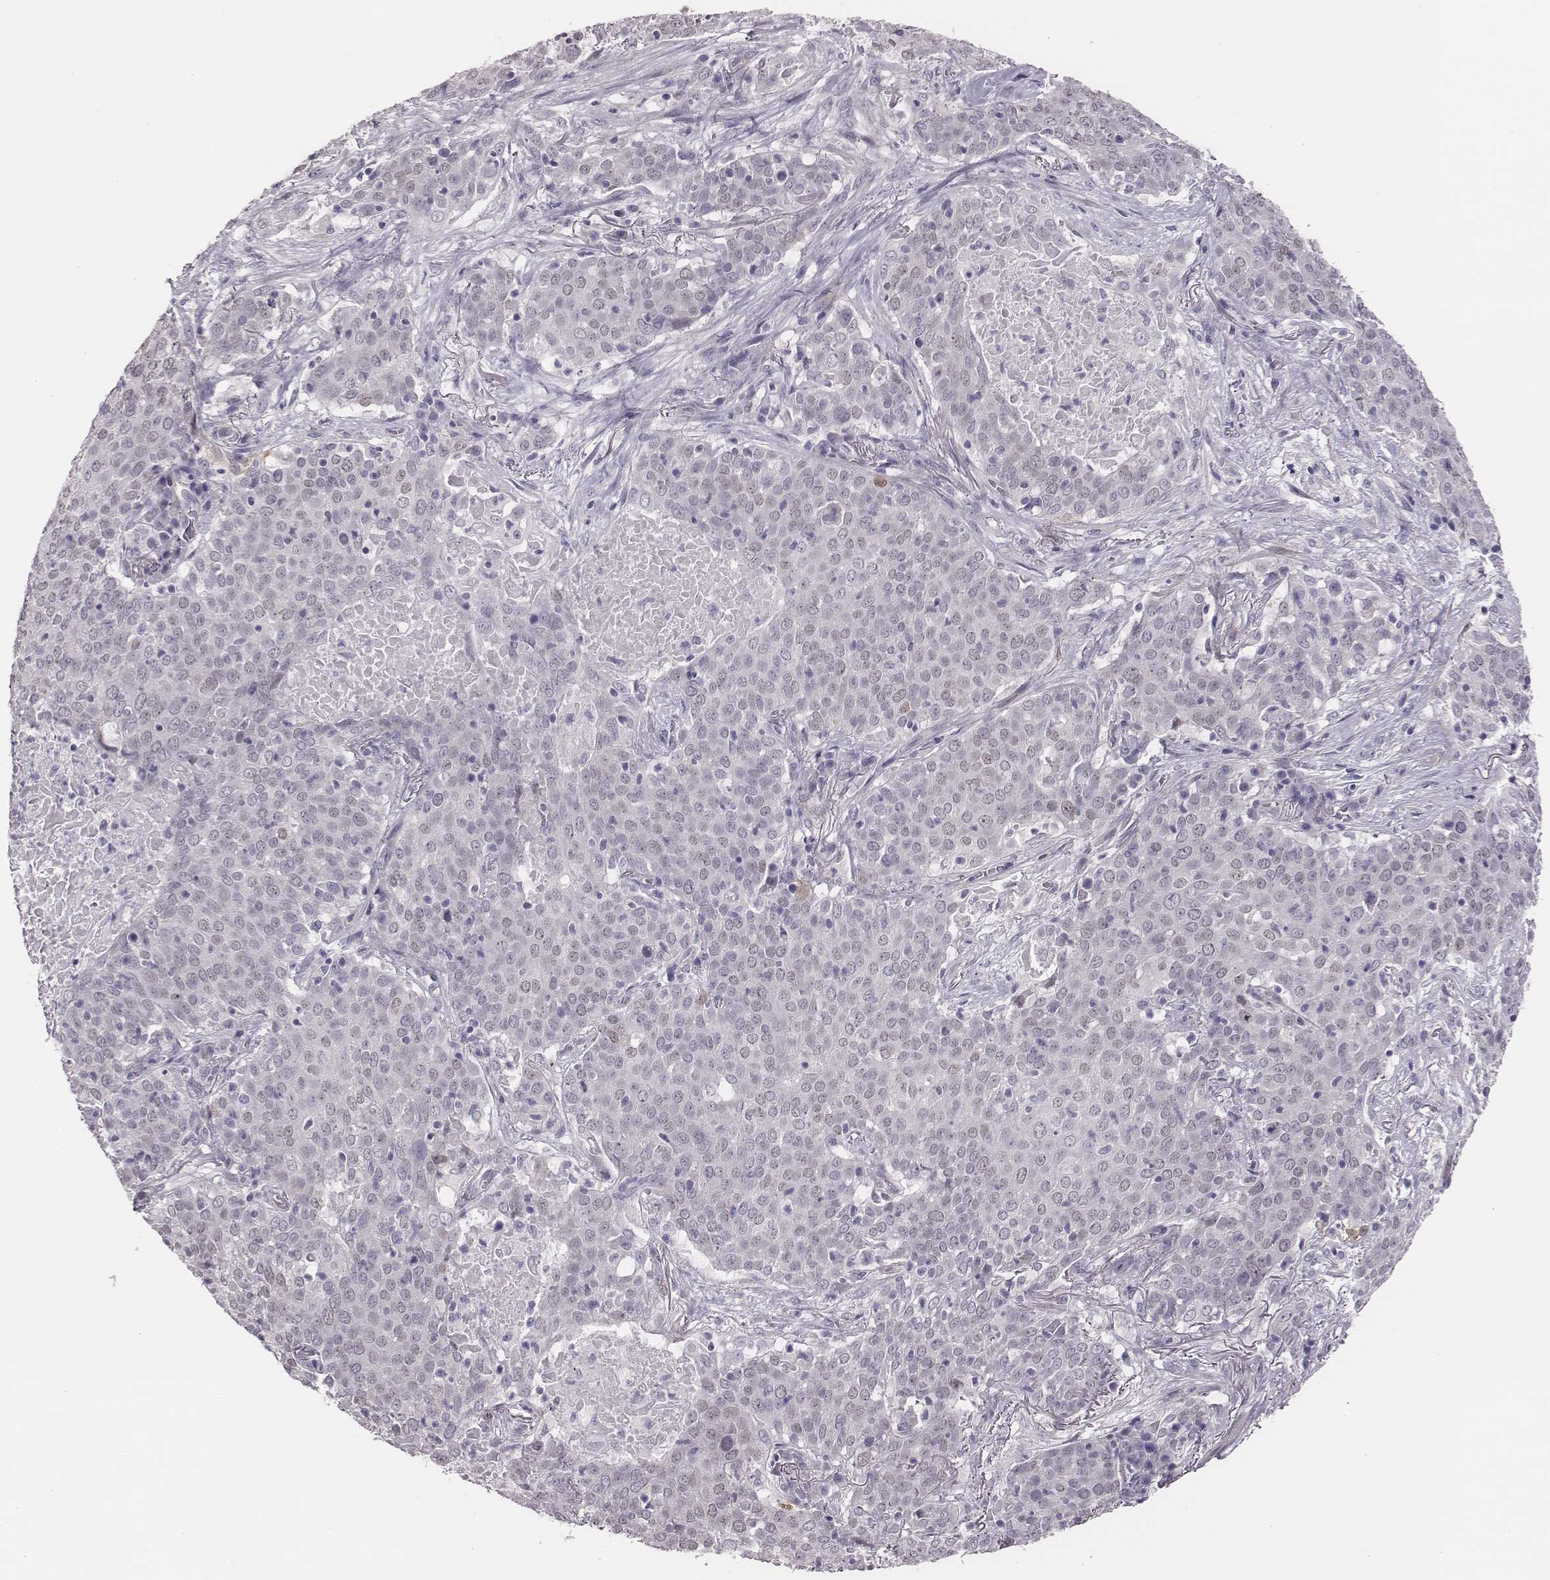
{"staining": {"intensity": "negative", "quantity": "none", "location": "none"}, "tissue": "lung cancer", "cell_type": "Tumor cells", "image_type": "cancer", "snomed": [{"axis": "morphology", "description": "Squamous cell carcinoma, NOS"}, {"axis": "topography", "description": "Lung"}], "caption": "Immunohistochemistry histopathology image of neoplastic tissue: lung cancer stained with DAB (3,3'-diaminobenzidine) reveals no significant protein expression in tumor cells.", "gene": "SCML2", "patient": {"sex": "male", "age": 82}}